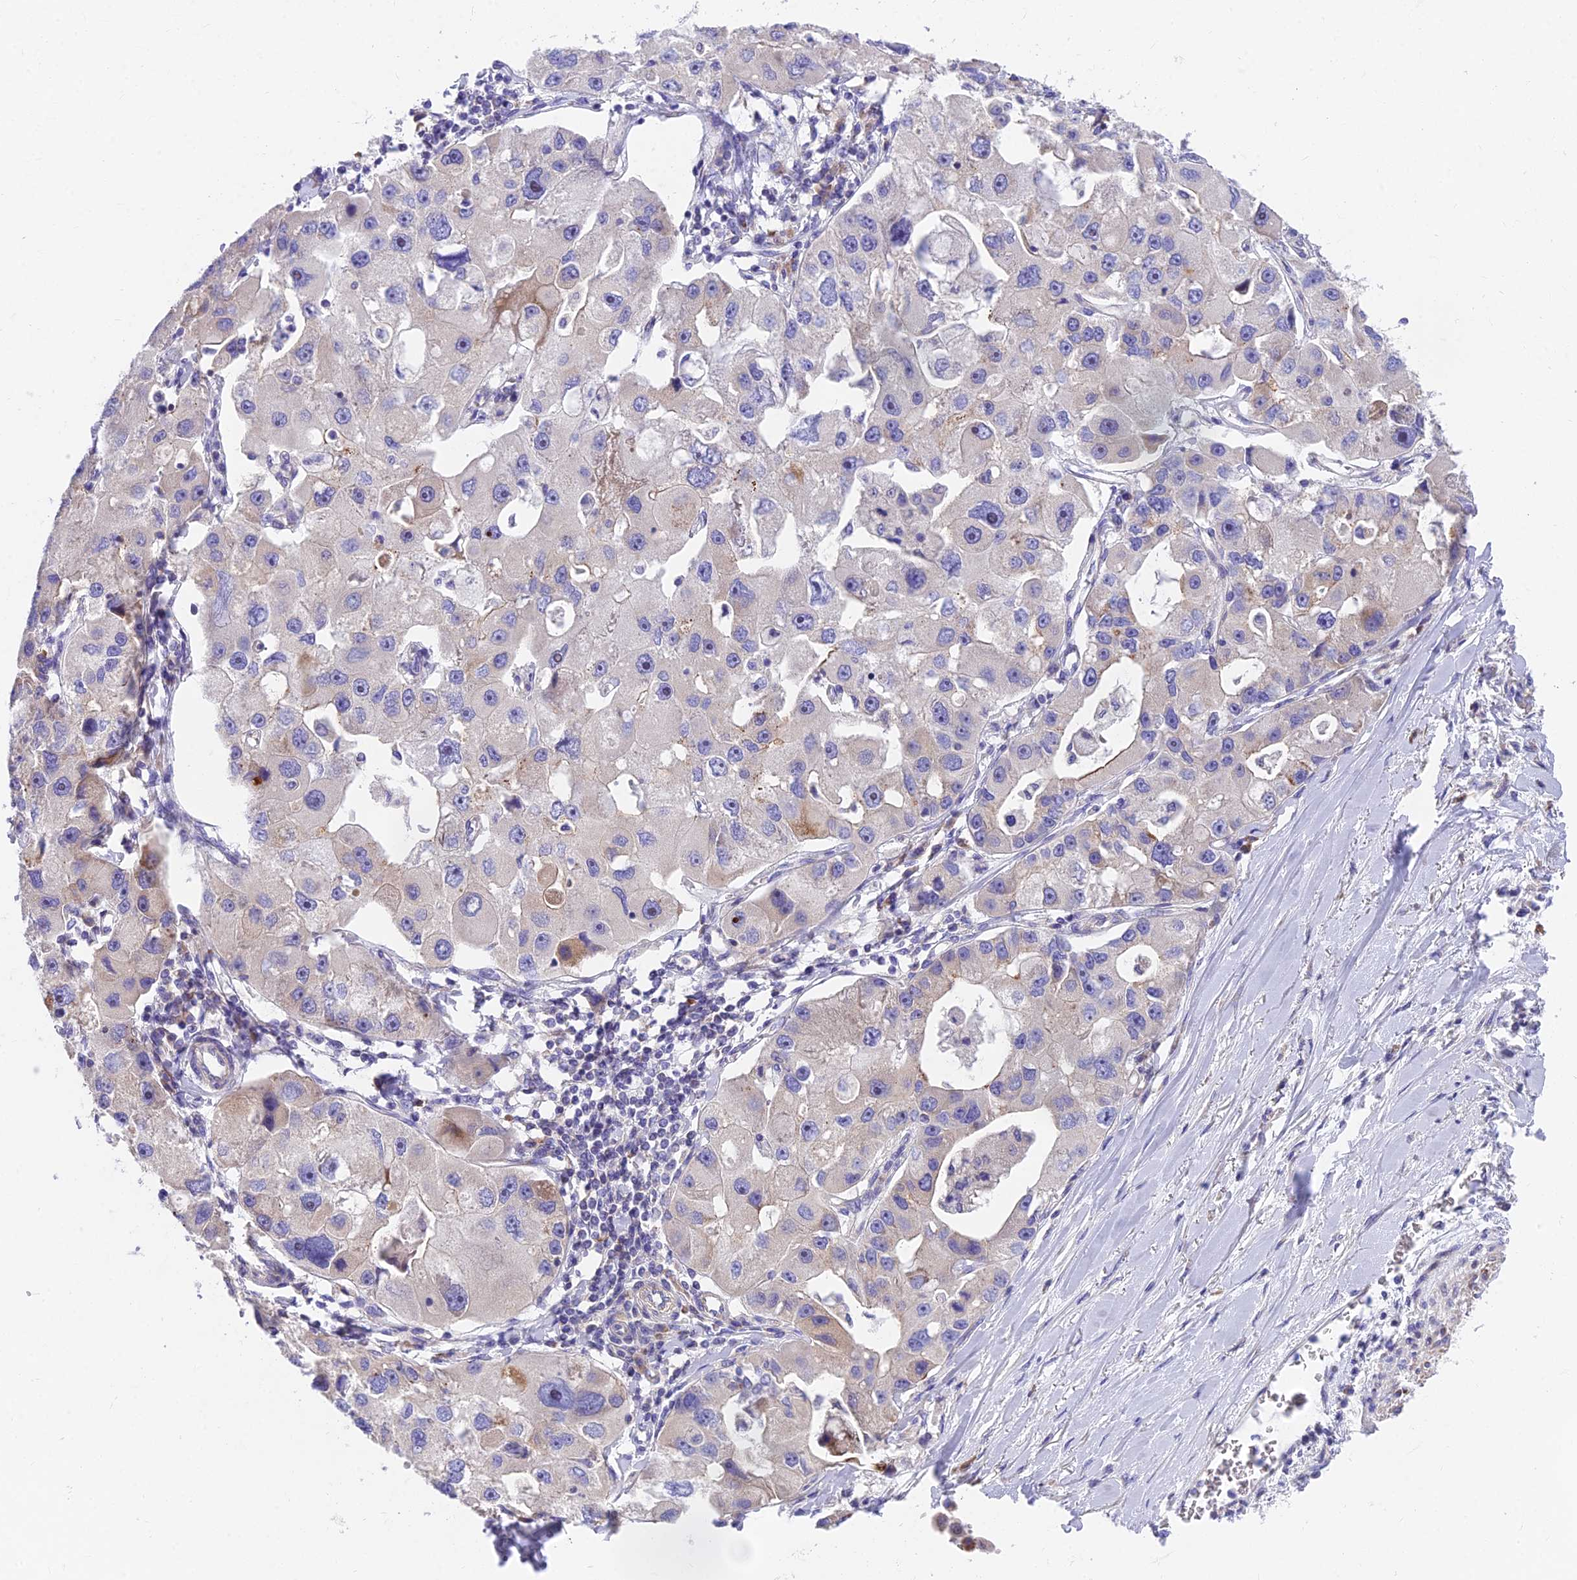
{"staining": {"intensity": "moderate", "quantity": "<25%", "location": "cytoplasmic/membranous"}, "tissue": "lung cancer", "cell_type": "Tumor cells", "image_type": "cancer", "snomed": [{"axis": "morphology", "description": "Adenocarcinoma, NOS"}, {"axis": "topography", "description": "Lung"}], "caption": "A photomicrograph showing moderate cytoplasmic/membranous staining in about <25% of tumor cells in lung adenocarcinoma, as visualized by brown immunohistochemical staining.", "gene": "MVB12A", "patient": {"sex": "female", "age": 54}}